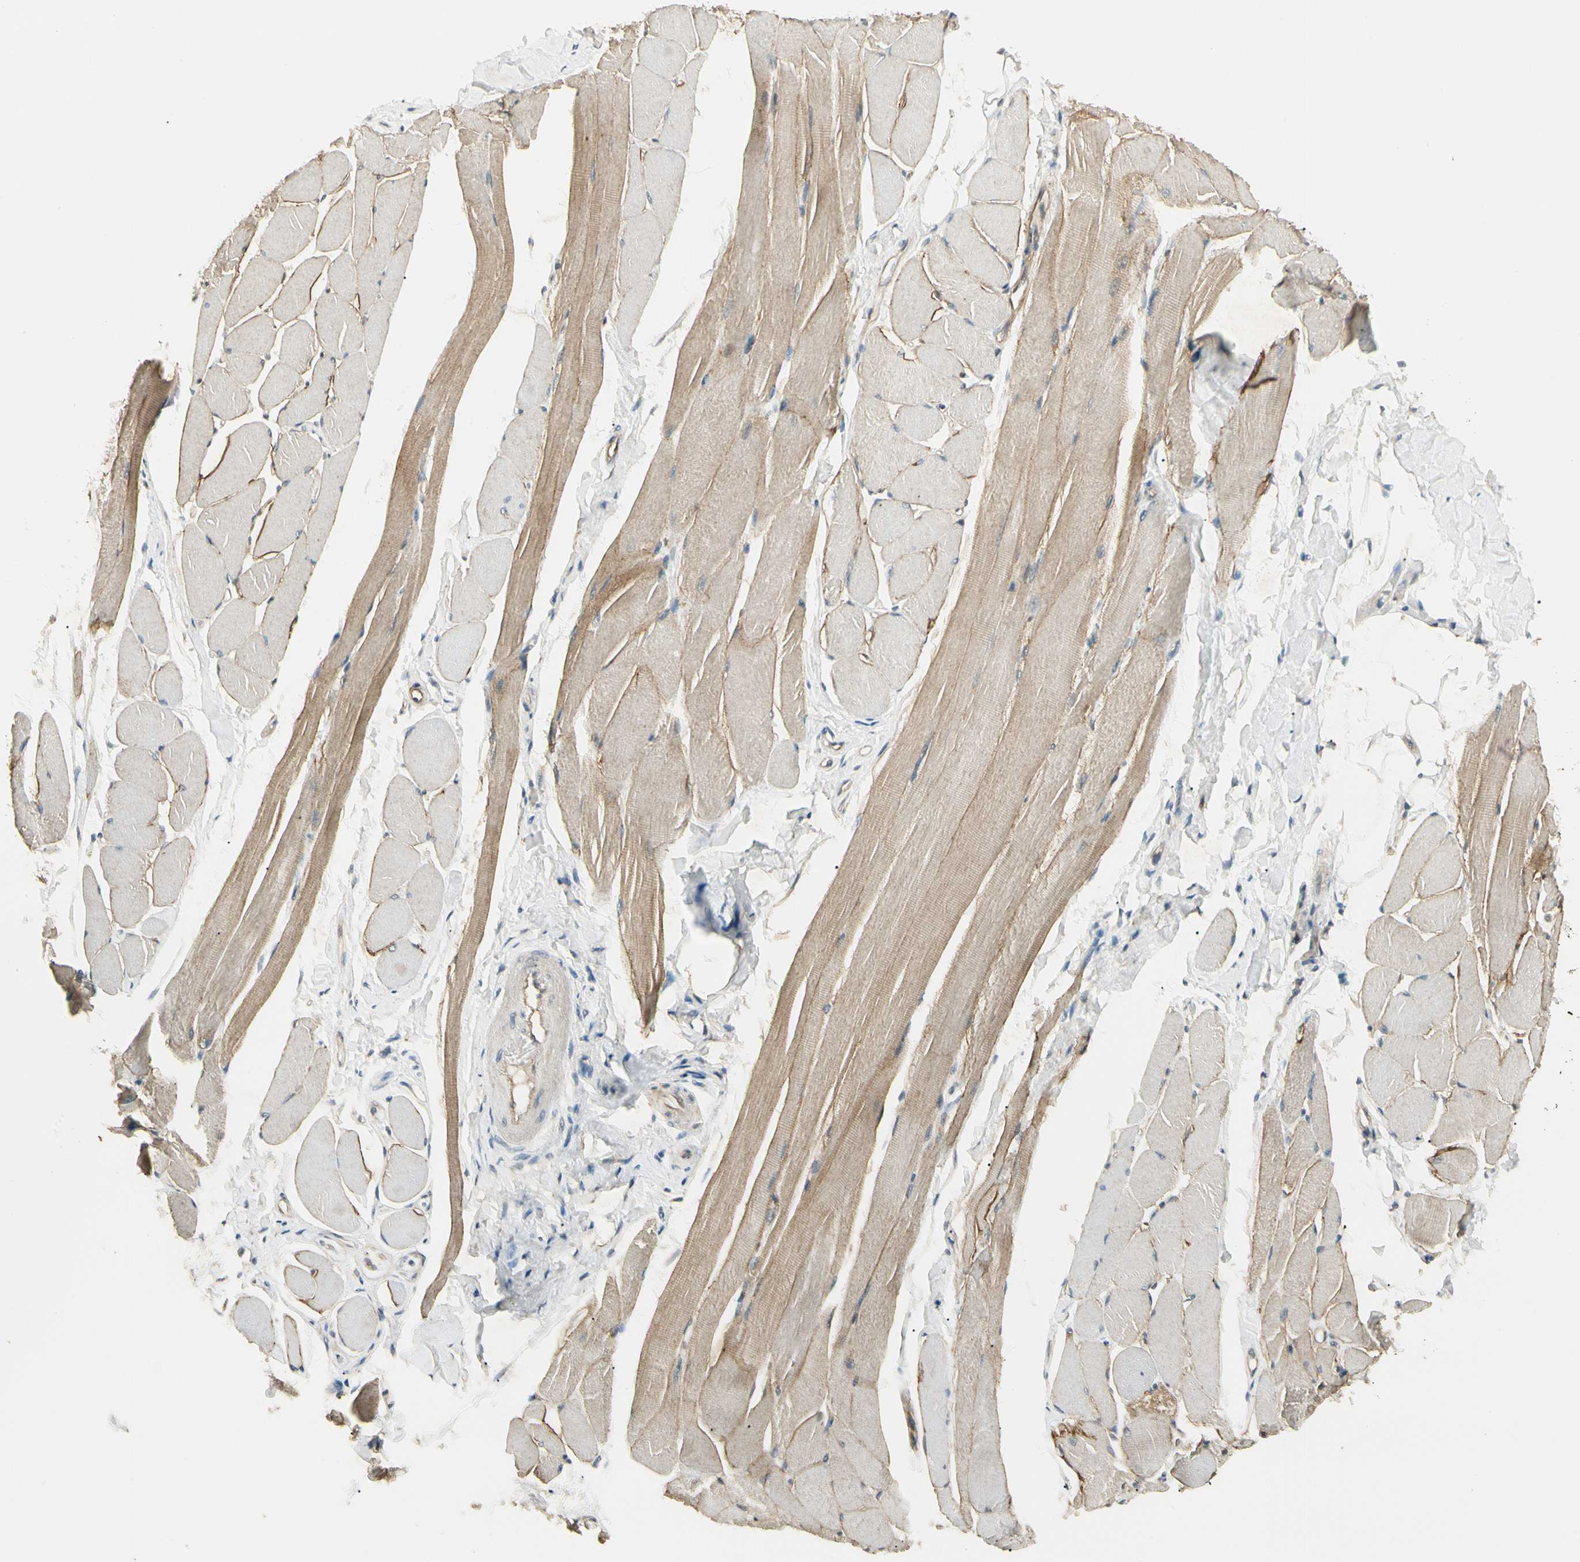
{"staining": {"intensity": "moderate", "quantity": ">75%", "location": "cytoplasmic/membranous"}, "tissue": "skeletal muscle", "cell_type": "Myocytes", "image_type": "normal", "snomed": [{"axis": "morphology", "description": "Normal tissue, NOS"}, {"axis": "topography", "description": "Skeletal muscle"}, {"axis": "topography", "description": "Peripheral nerve tissue"}], "caption": "This micrograph demonstrates benign skeletal muscle stained with immunohistochemistry to label a protein in brown. The cytoplasmic/membranous of myocytes show moderate positivity for the protein. Nuclei are counter-stained blue.", "gene": "SGCA", "patient": {"sex": "female", "age": 84}}